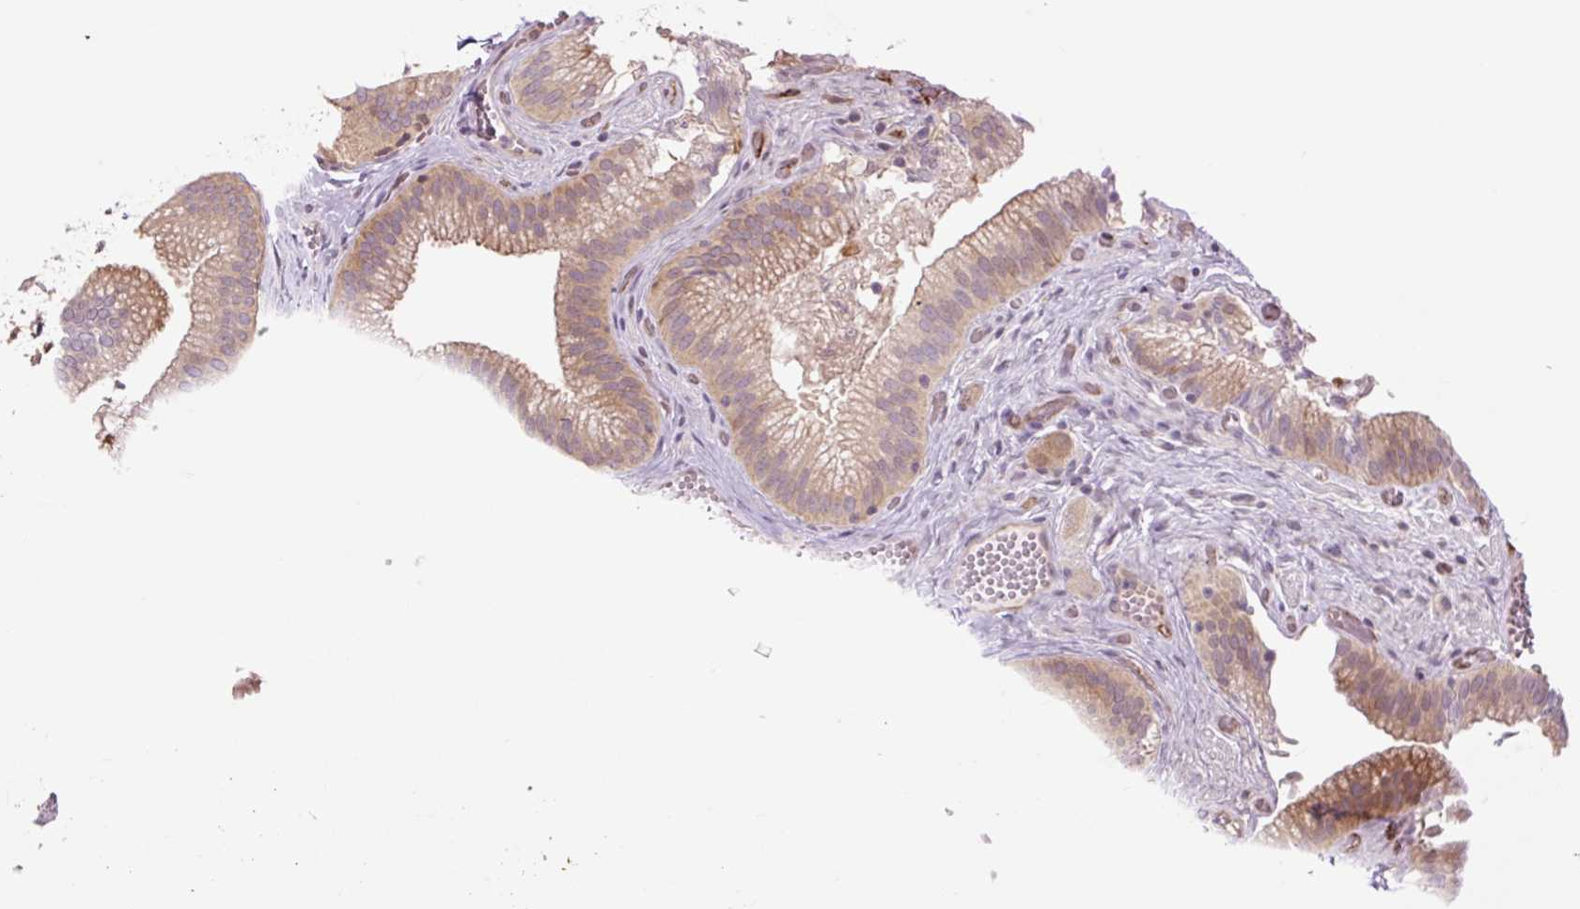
{"staining": {"intensity": "moderate", "quantity": ">75%", "location": "cytoplasmic/membranous"}, "tissue": "gallbladder", "cell_type": "Glandular cells", "image_type": "normal", "snomed": [{"axis": "morphology", "description": "Normal tissue, NOS"}, {"axis": "topography", "description": "Gallbladder"}], "caption": "Benign gallbladder was stained to show a protein in brown. There is medium levels of moderate cytoplasmic/membranous positivity in about >75% of glandular cells.", "gene": "TPT1", "patient": {"sex": "male", "age": 17}}